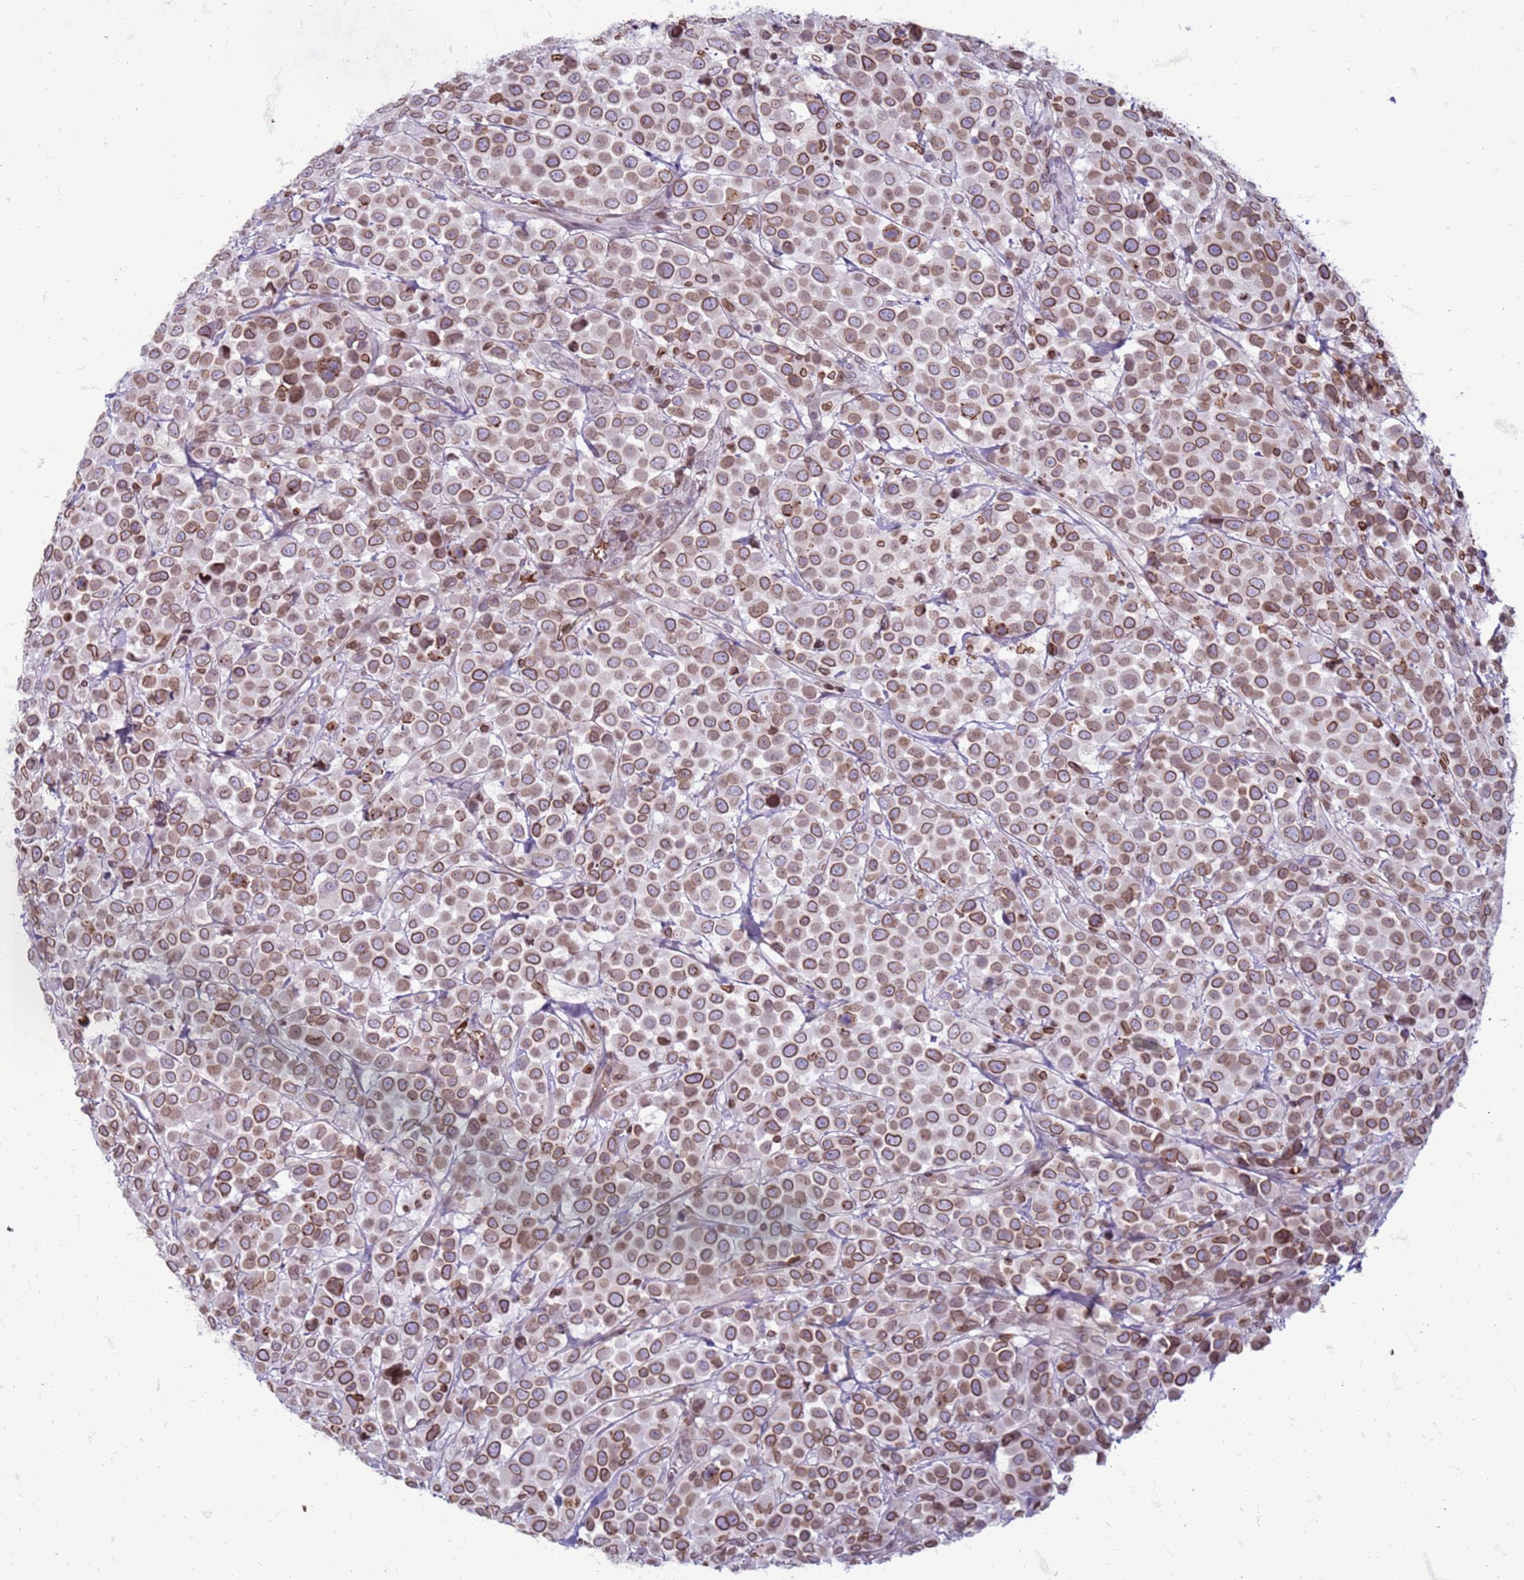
{"staining": {"intensity": "moderate", "quantity": ">75%", "location": "cytoplasmic/membranous,nuclear"}, "tissue": "breast cancer", "cell_type": "Tumor cells", "image_type": "cancer", "snomed": [{"axis": "morphology", "description": "Duct carcinoma"}, {"axis": "topography", "description": "Breast"}], "caption": "Protein expression analysis of human breast cancer (infiltrating ductal carcinoma) reveals moderate cytoplasmic/membranous and nuclear positivity in approximately >75% of tumor cells.", "gene": "METTL25B", "patient": {"sex": "female", "age": 61}}